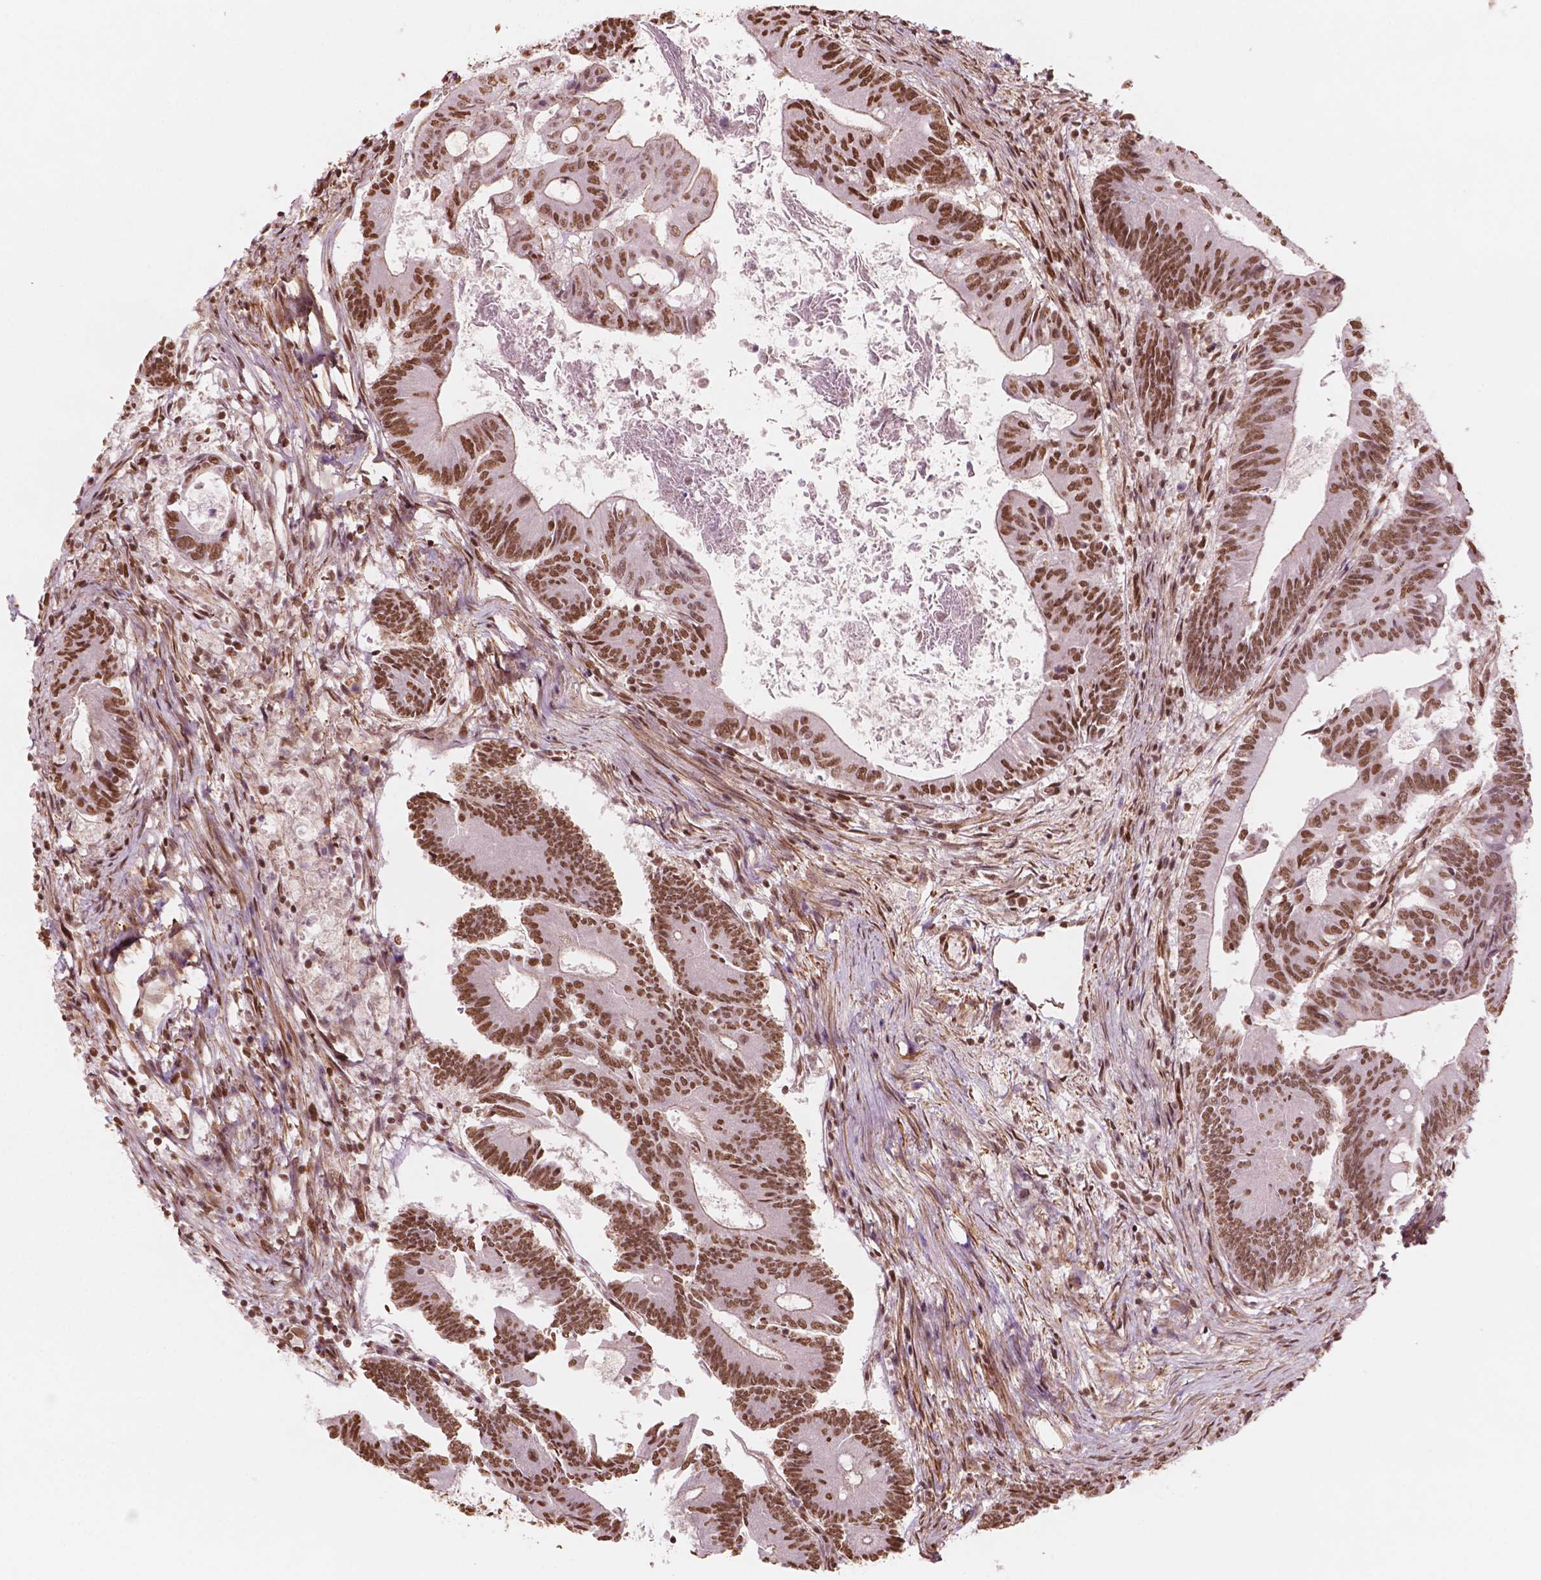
{"staining": {"intensity": "moderate", "quantity": ">75%", "location": "nuclear"}, "tissue": "colorectal cancer", "cell_type": "Tumor cells", "image_type": "cancer", "snomed": [{"axis": "morphology", "description": "Adenocarcinoma, NOS"}, {"axis": "topography", "description": "Colon"}], "caption": "The histopathology image exhibits immunohistochemical staining of adenocarcinoma (colorectal). There is moderate nuclear positivity is present in approximately >75% of tumor cells.", "gene": "GTF3C5", "patient": {"sex": "female", "age": 70}}